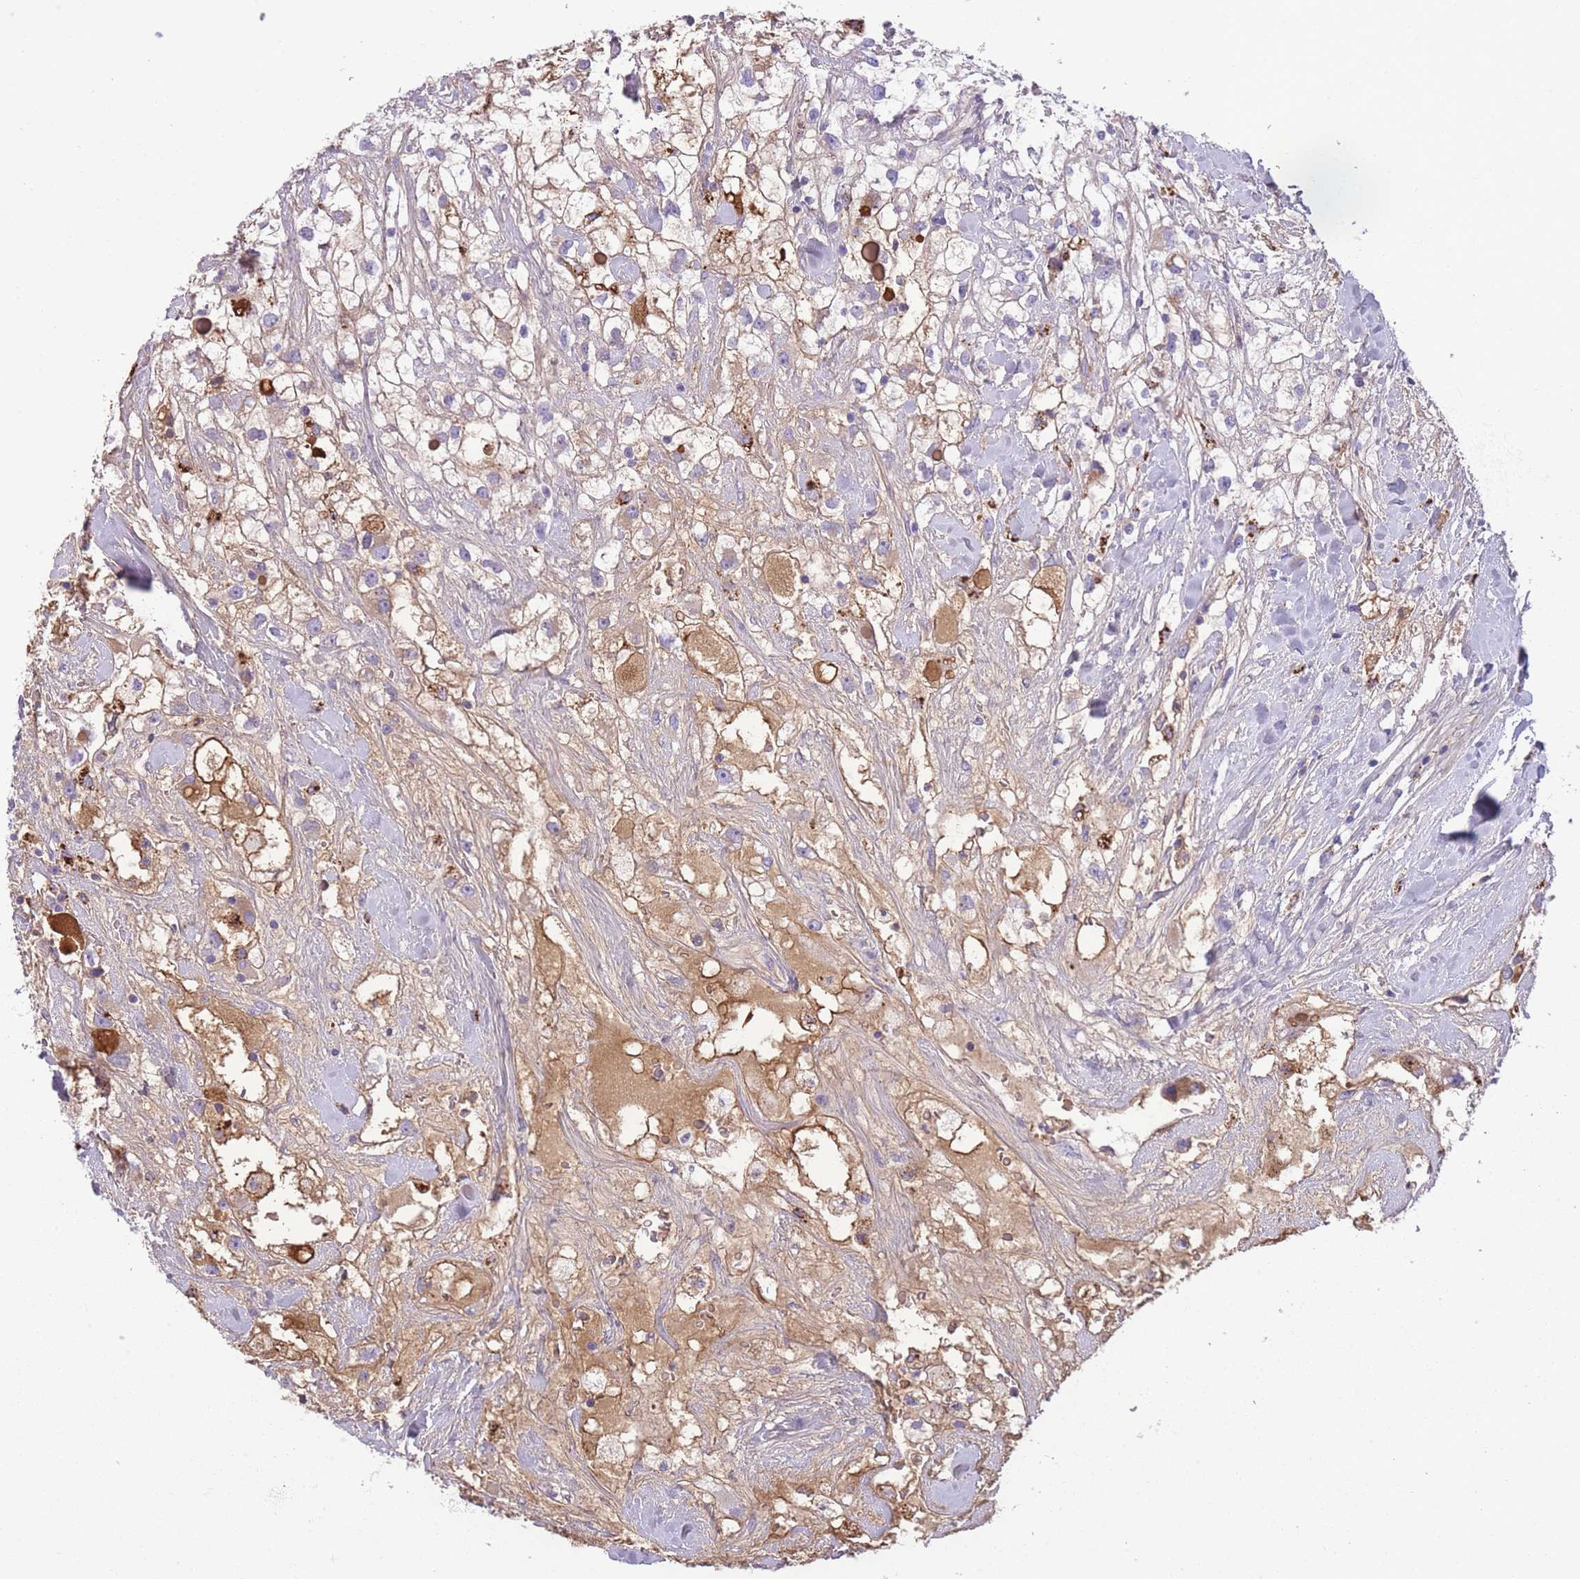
{"staining": {"intensity": "weak", "quantity": "25%-75%", "location": "cytoplasmic/membranous"}, "tissue": "renal cancer", "cell_type": "Tumor cells", "image_type": "cancer", "snomed": [{"axis": "morphology", "description": "Adenocarcinoma, NOS"}, {"axis": "topography", "description": "Kidney"}], "caption": "Protein expression by immunohistochemistry (IHC) reveals weak cytoplasmic/membranous expression in approximately 25%-75% of tumor cells in renal adenocarcinoma. (DAB (3,3'-diaminobenzidine) IHC with brightfield microscopy, high magnification).", "gene": "GNAT1", "patient": {"sex": "male", "age": 59}}